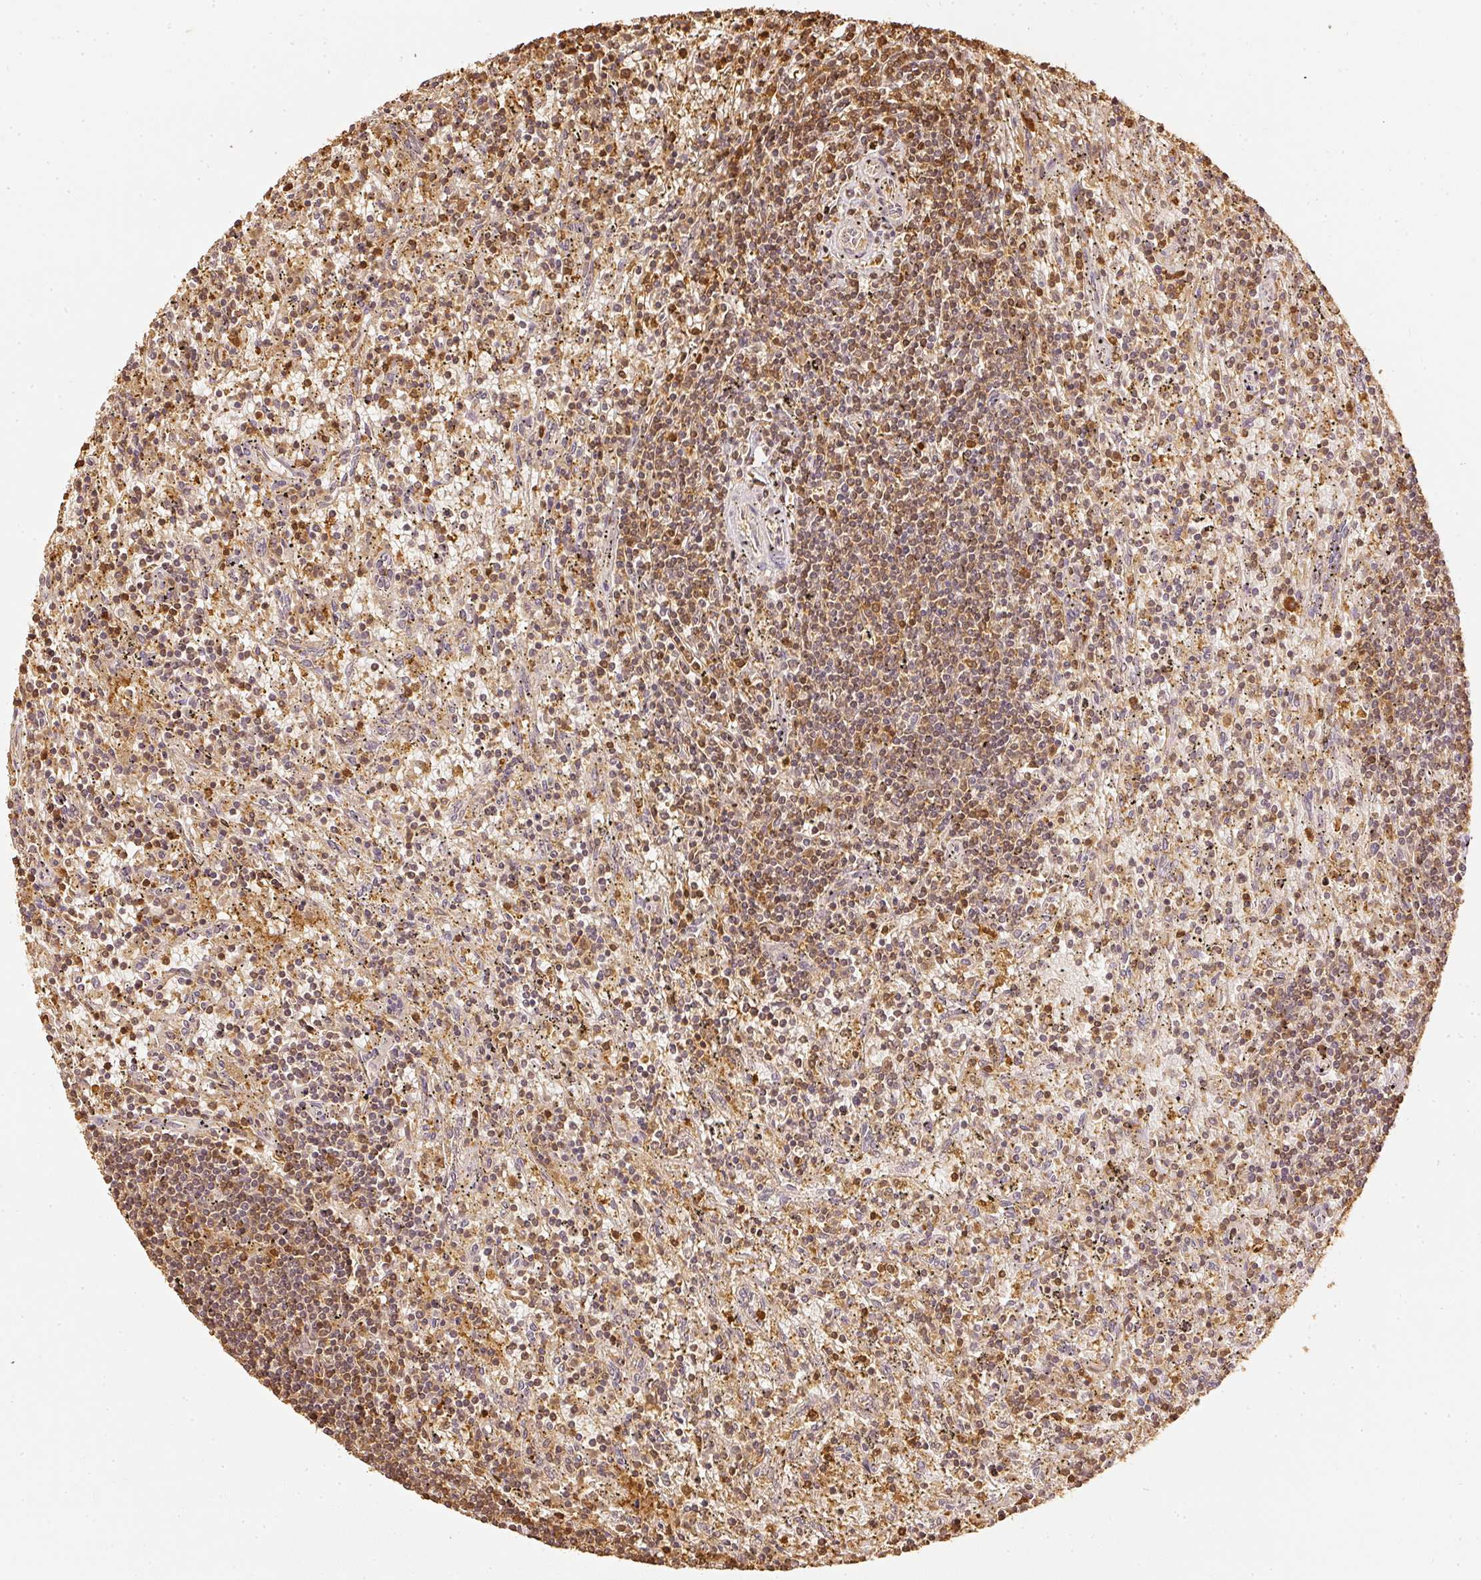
{"staining": {"intensity": "moderate", "quantity": ">75%", "location": "cytoplasmic/membranous,nuclear"}, "tissue": "lymphoma", "cell_type": "Tumor cells", "image_type": "cancer", "snomed": [{"axis": "morphology", "description": "Malignant lymphoma, non-Hodgkin's type, Low grade"}, {"axis": "topography", "description": "Spleen"}], "caption": "Human malignant lymphoma, non-Hodgkin's type (low-grade) stained for a protein (brown) demonstrates moderate cytoplasmic/membranous and nuclear positive positivity in approximately >75% of tumor cells.", "gene": "PFN1", "patient": {"sex": "male", "age": 76}}